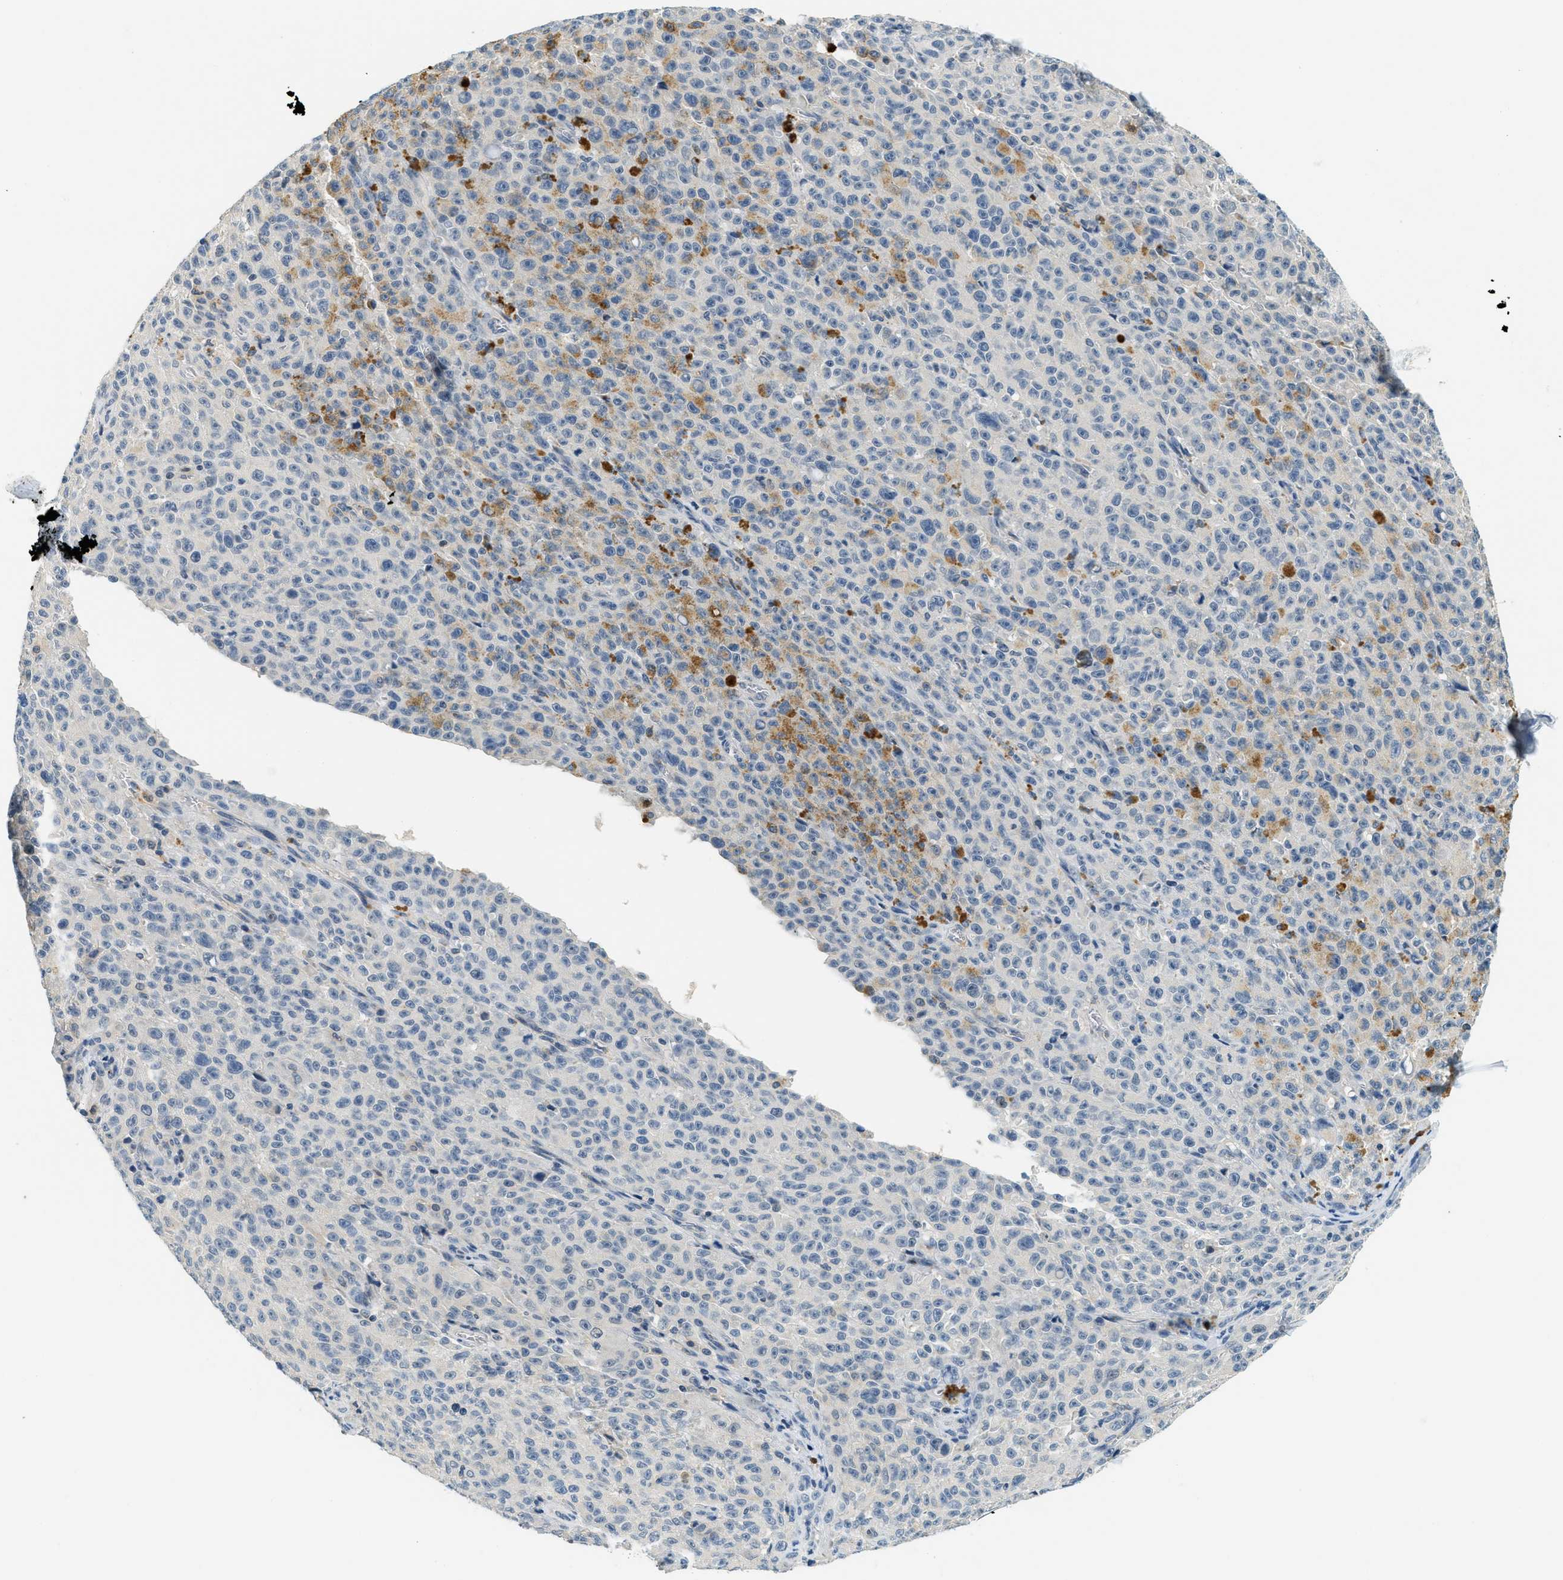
{"staining": {"intensity": "negative", "quantity": "none", "location": "none"}, "tissue": "melanoma", "cell_type": "Tumor cells", "image_type": "cancer", "snomed": [{"axis": "morphology", "description": "Malignant melanoma, NOS"}, {"axis": "topography", "description": "Skin"}], "caption": "High power microscopy histopathology image of an immunohistochemistry photomicrograph of malignant melanoma, revealing no significant staining in tumor cells.", "gene": "RASGRP2", "patient": {"sex": "female", "age": 82}}